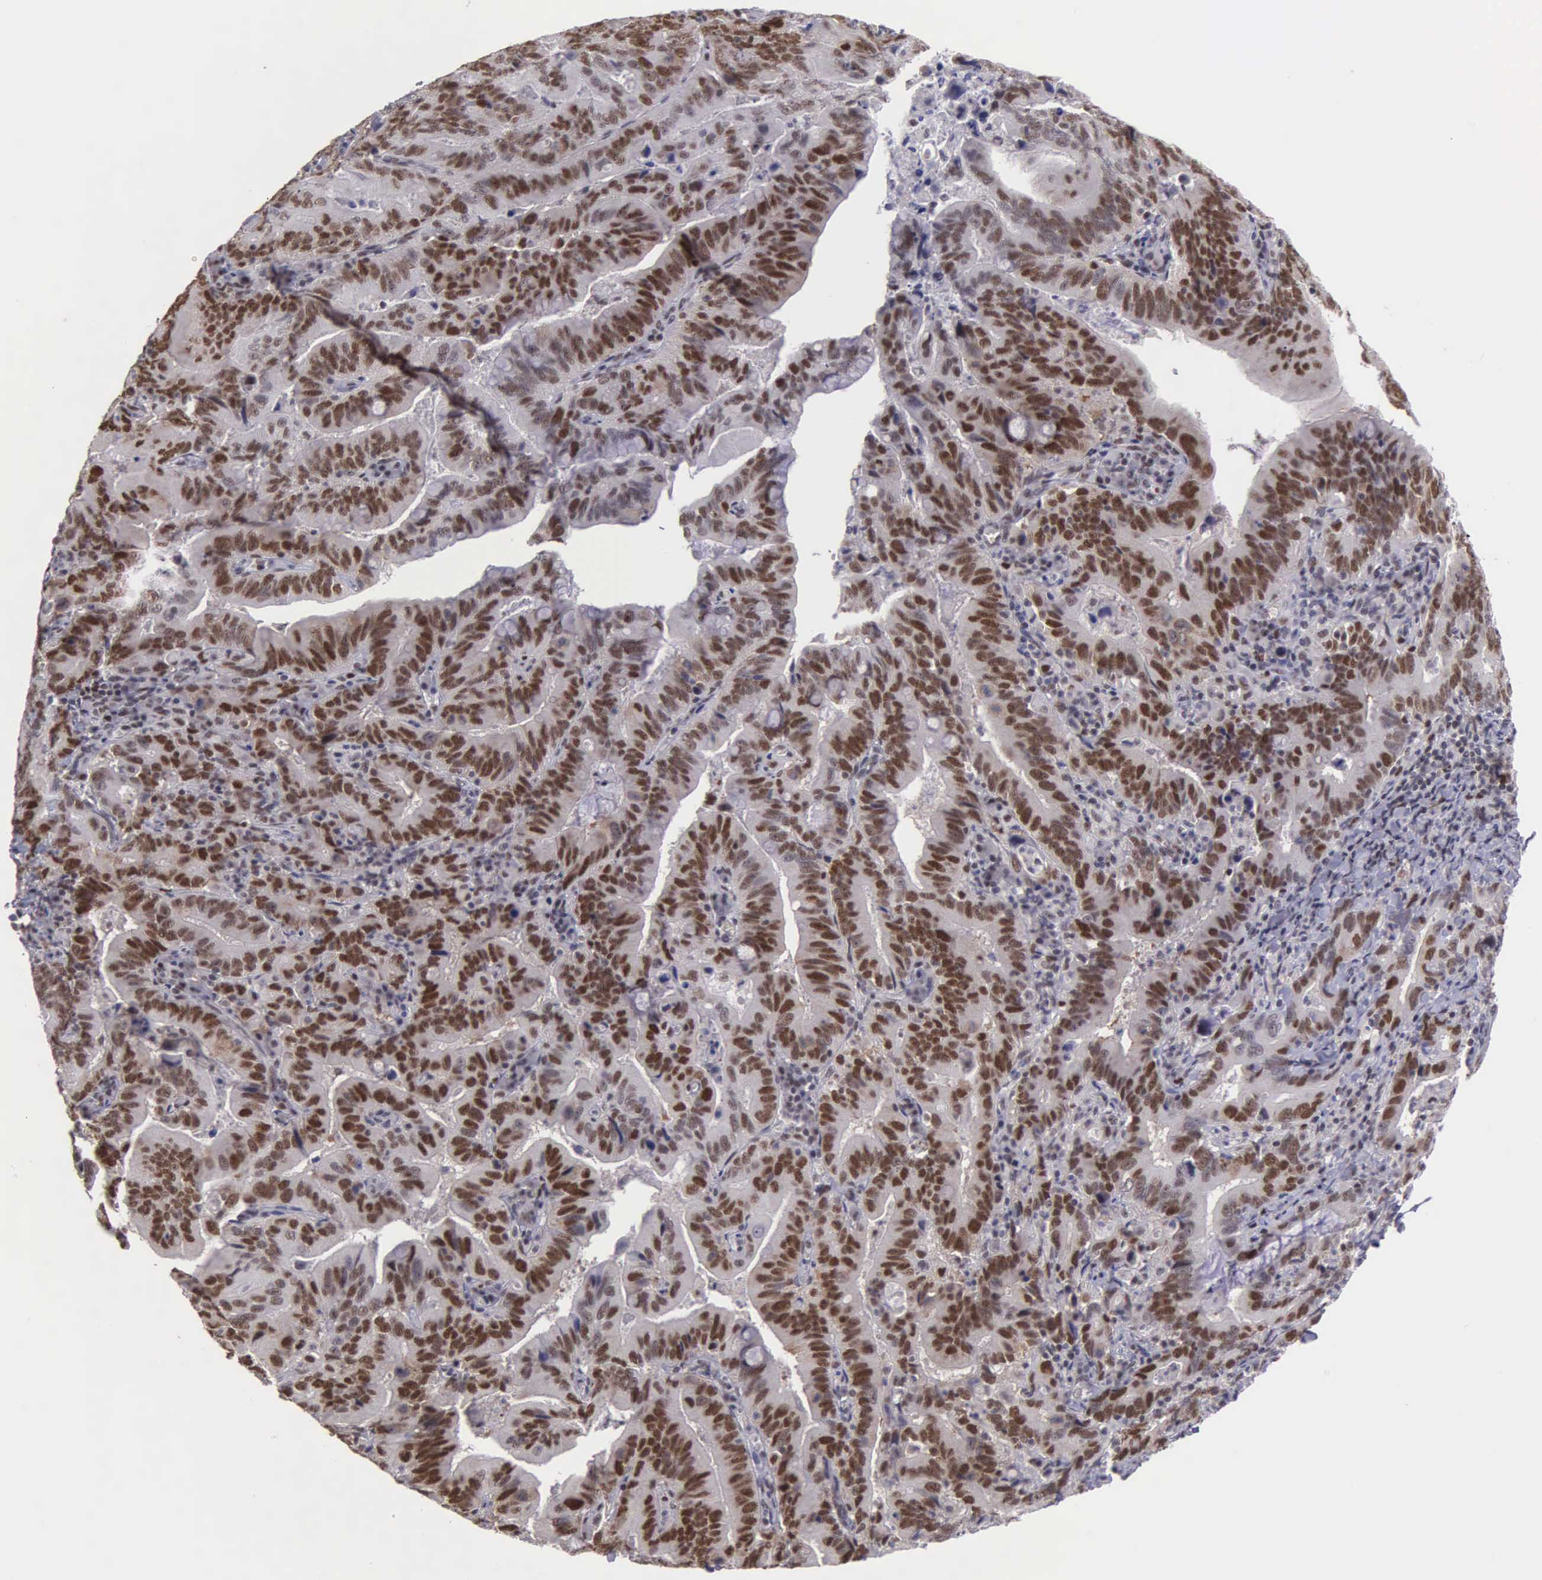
{"staining": {"intensity": "moderate", "quantity": ">75%", "location": "cytoplasmic/membranous,nuclear"}, "tissue": "stomach cancer", "cell_type": "Tumor cells", "image_type": "cancer", "snomed": [{"axis": "morphology", "description": "Adenocarcinoma, NOS"}, {"axis": "topography", "description": "Stomach, upper"}], "caption": "DAB immunohistochemical staining of stomach cancer shows moderate cytoplasmic/membranous and nuclear protein staining in approximately >75% of tumor cells. The protein of interest is shown in brown color, while the nuclei are stained blue.", "gene": "UBR7", "patient": {"sex": "male", "age": 63}}